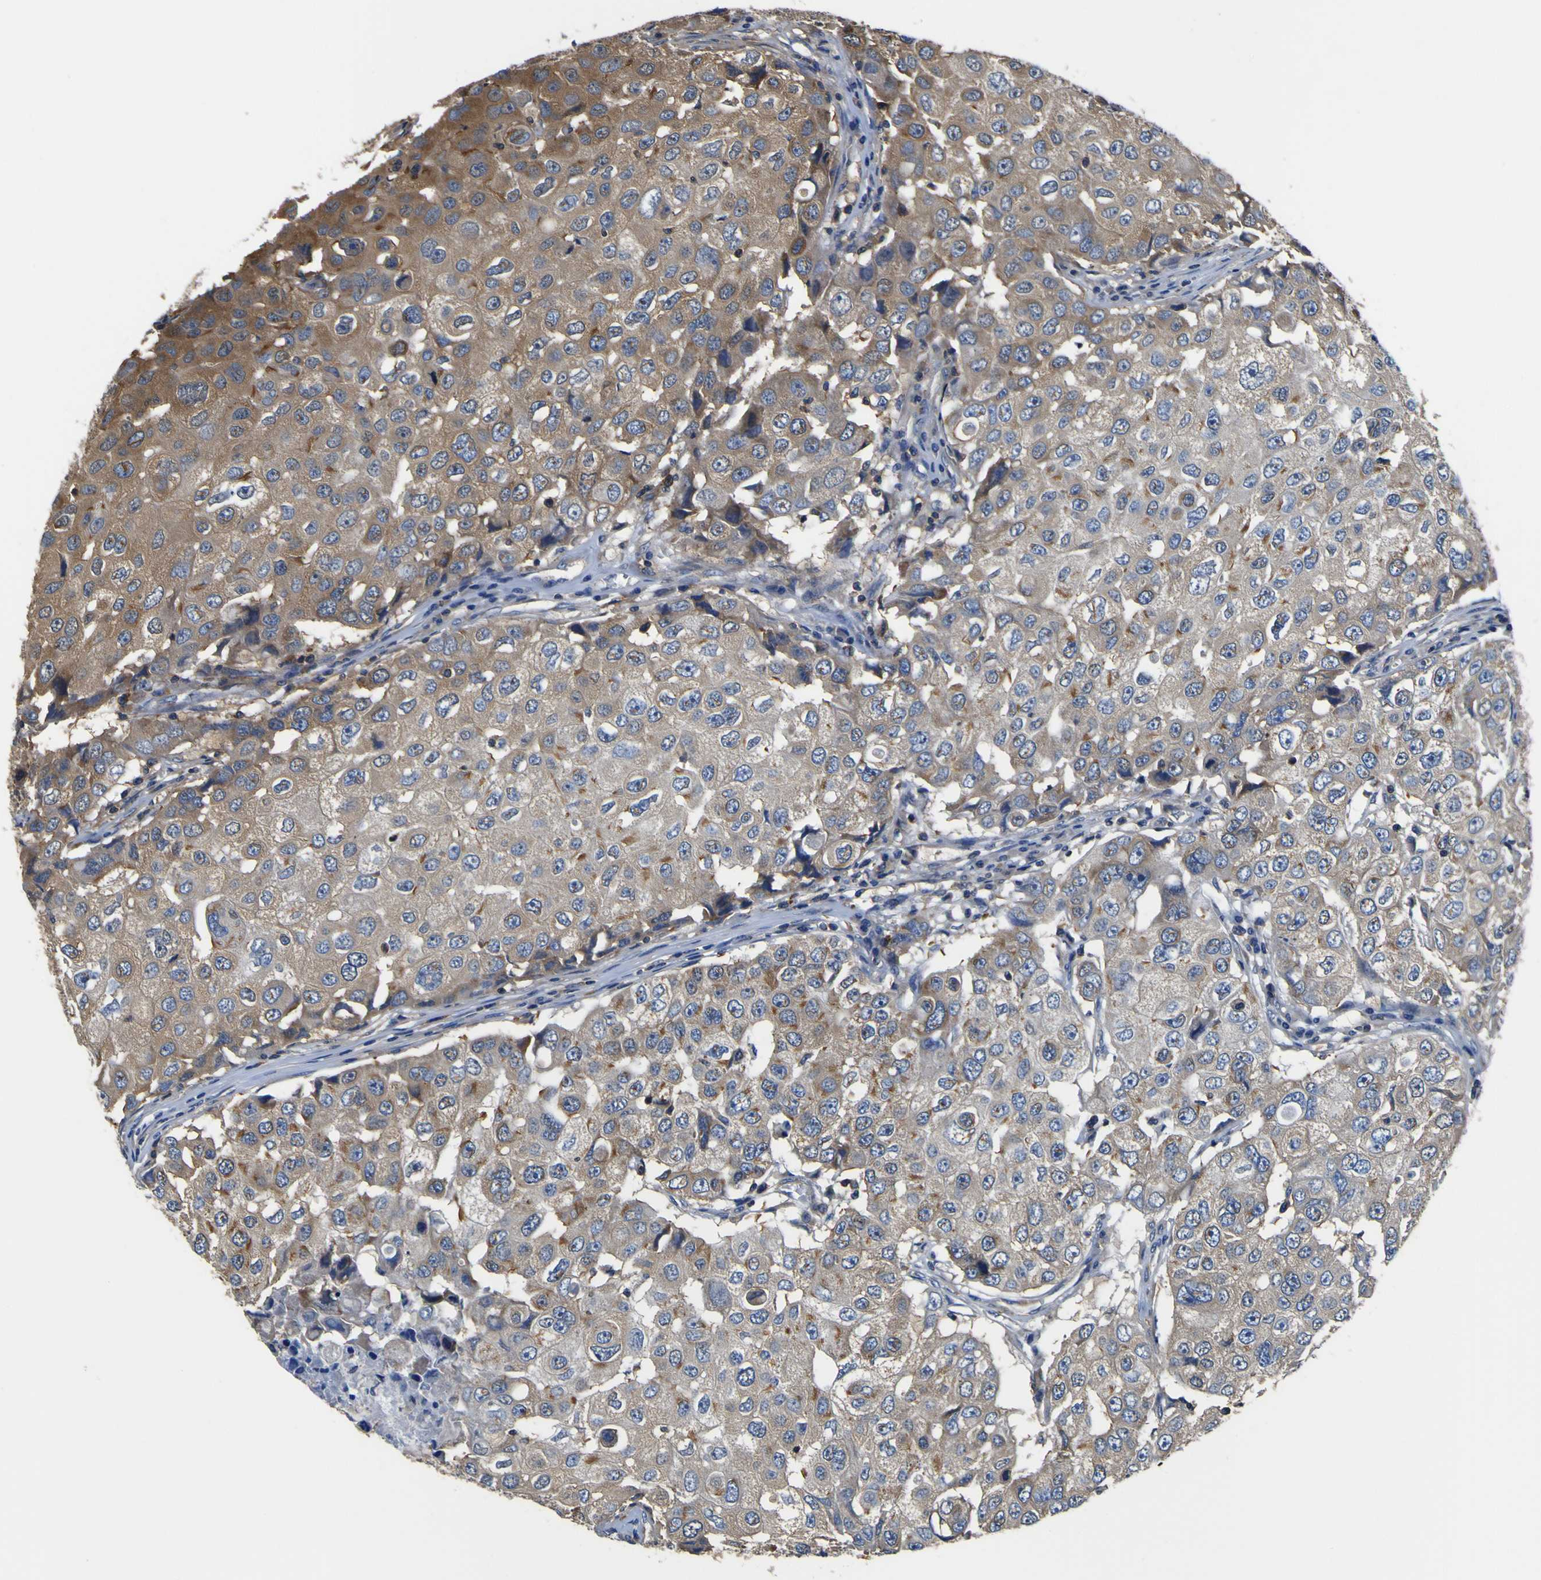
{"staining": {"intensity": "moderate", "quantity": ">75%", "location": "cytoplasmic/membranous"}, "tissue": "breast cancer", "cell_type": "Tumor cells", "image_type": "cancer", "snomed": [{"axis": "morphology", "description": "Duct carcinoma"}, {"axis": "topography", "description": "Breast"}], "caption": "Infiltrating ductal carcinoma (breast) tissue exhibits moderate cytoplasmic/membranous positivity in approximately >75% of tumor cells", "gene": "CNR2", "patient": {"sex": "female", "age": 27}}